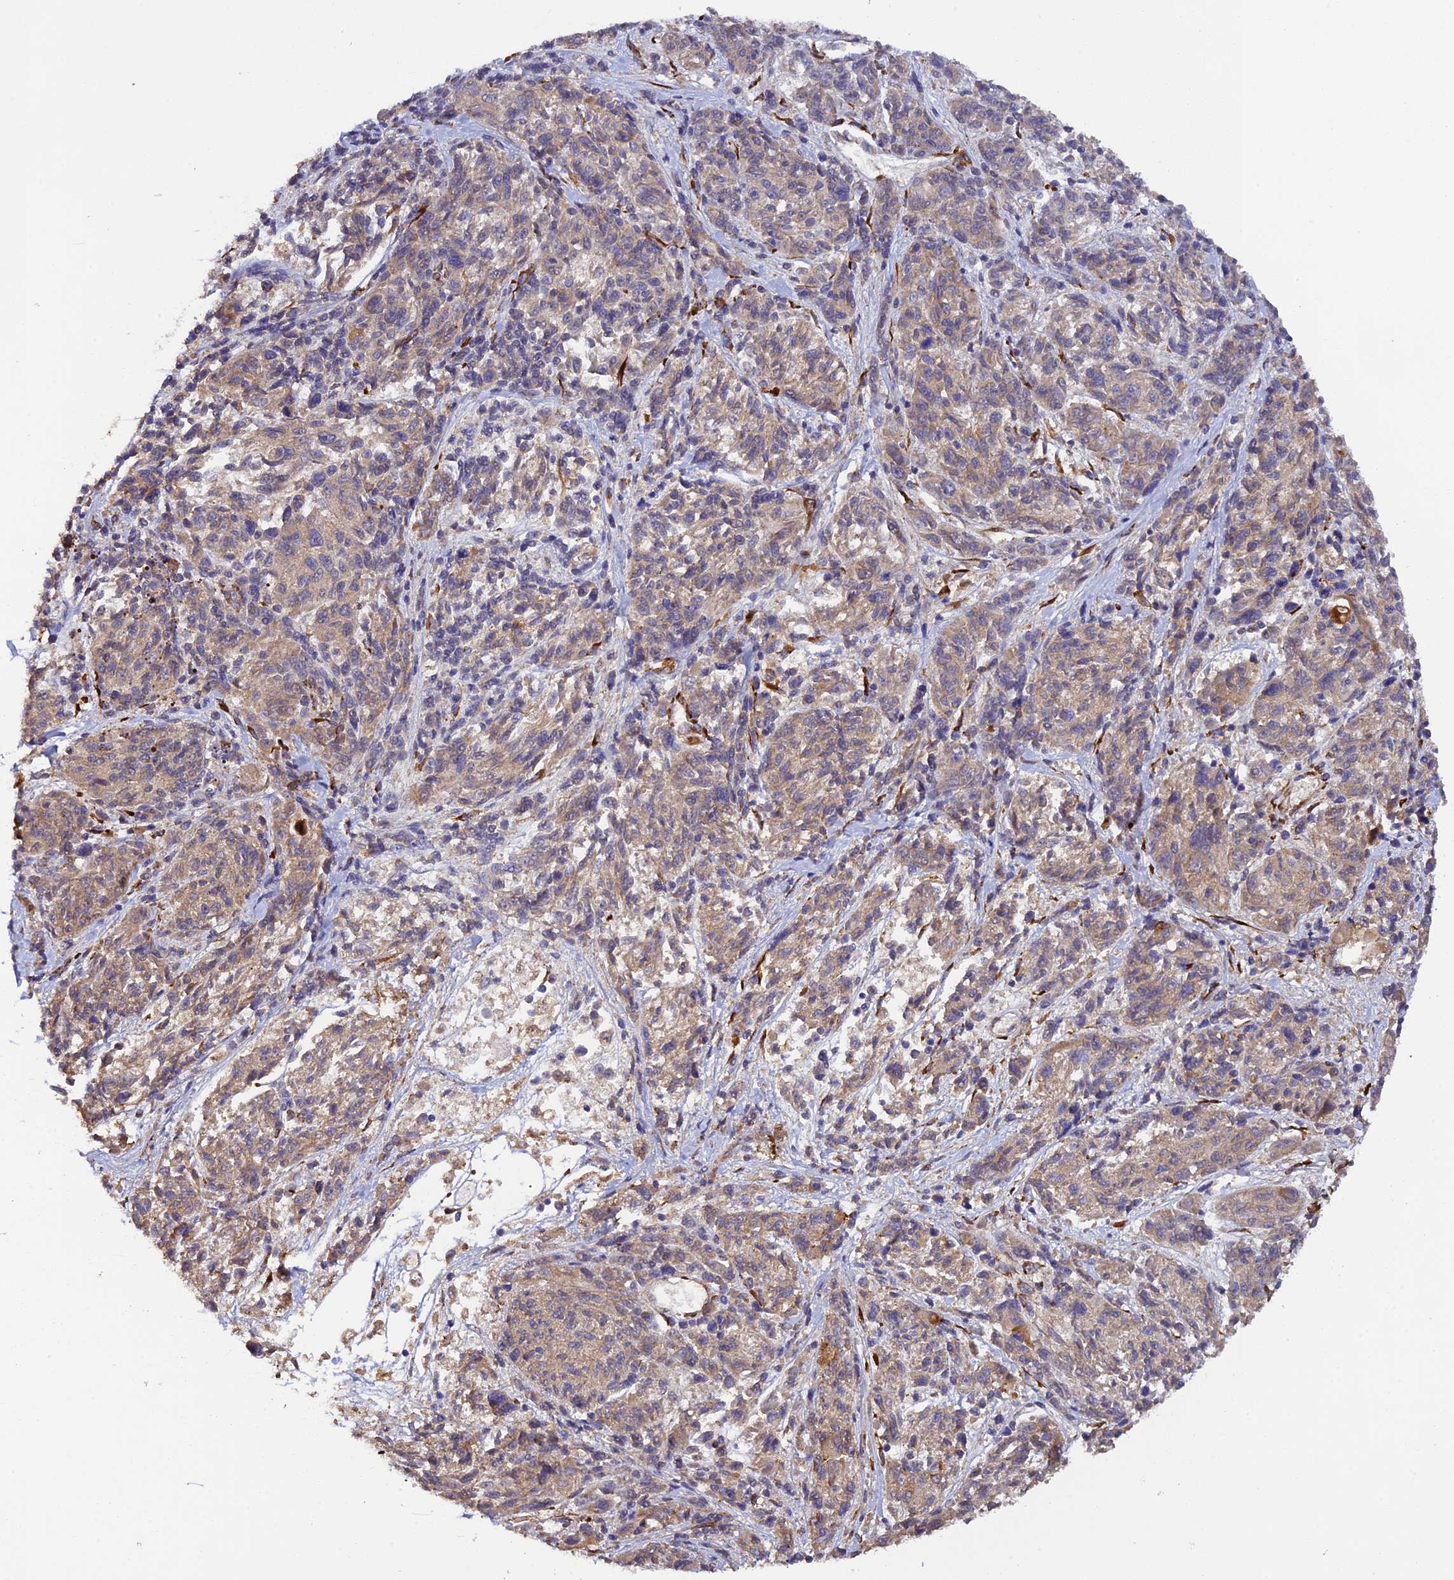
{"staining": {"intensity": "weak", "quantity": ">75%", "location": "cytoplasmic/membranous"}, "tissue": "melanoma", "cell_type": "Tumor cells", "image_type": "cancer", "snomed": [{"axis": "morphology", "description": "Malignant melanoma, NOS"}, {"axis": "topography", "description": "Skin"}], "caption": "Immunohistochemistry (IHC) of melanoma displays low levels of weak cytoplasmic/membranous expression in about >75% of tumor cells.", "gene": "P3H3", "patient": {"sex": "male", "age": 53}}